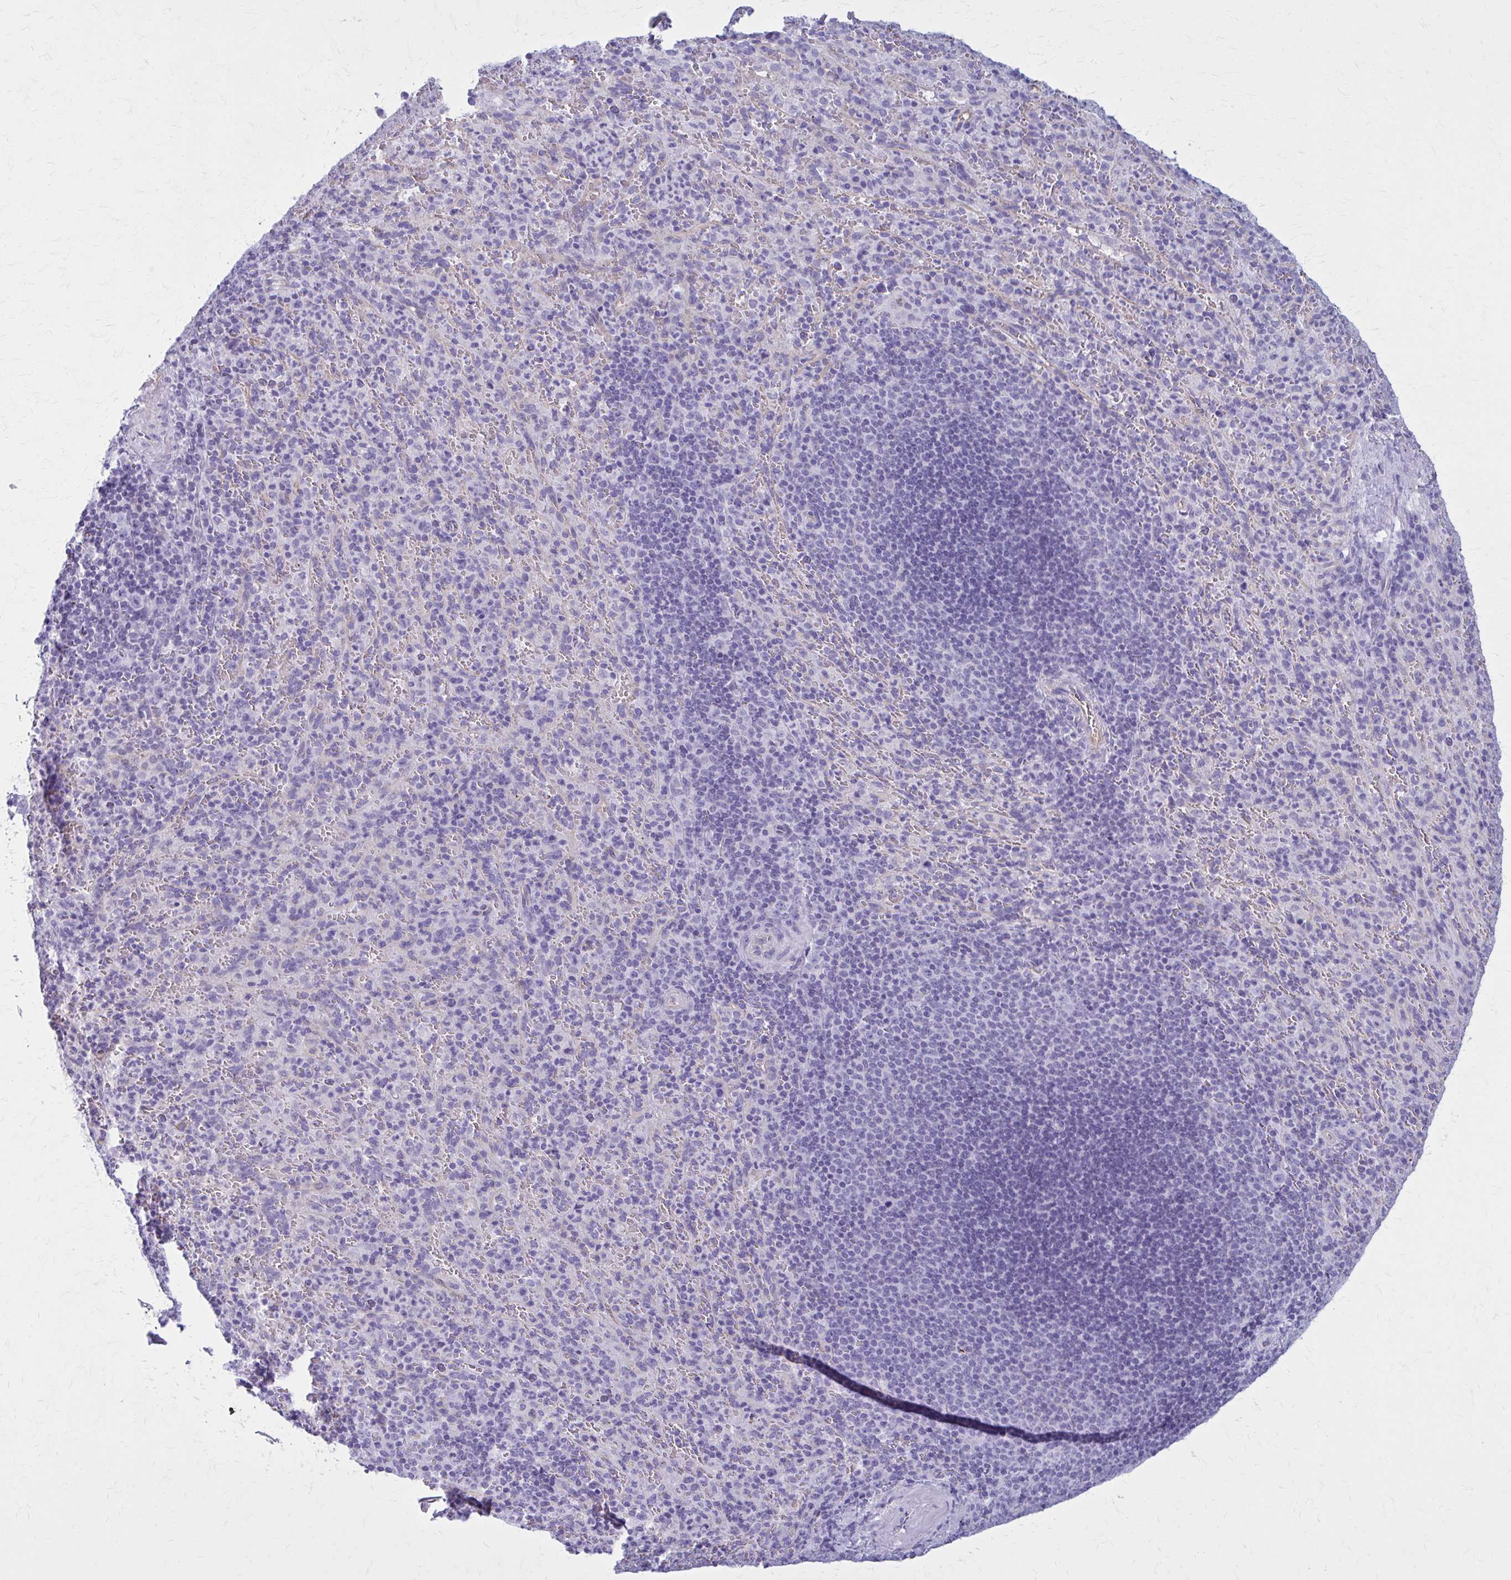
{"staining": {"intensity": "negative", "quantity": "none", "location": "none"}, "tissue": "spleen", "cell_type": "Cells in red pulp", "image_type": "normal", "snomed": [{"axis": "morphology", "description": "Normal tissue, NOS"}, {"axis": "topography", "description": "Spleen"}], "caption": "This is an immunohistochemistry (IHC) histopathology image of benign human spleen. There is no expression in cells in red pulp.", "gene": "GFAP", "patient": {"sex": "male", "age": 57}}